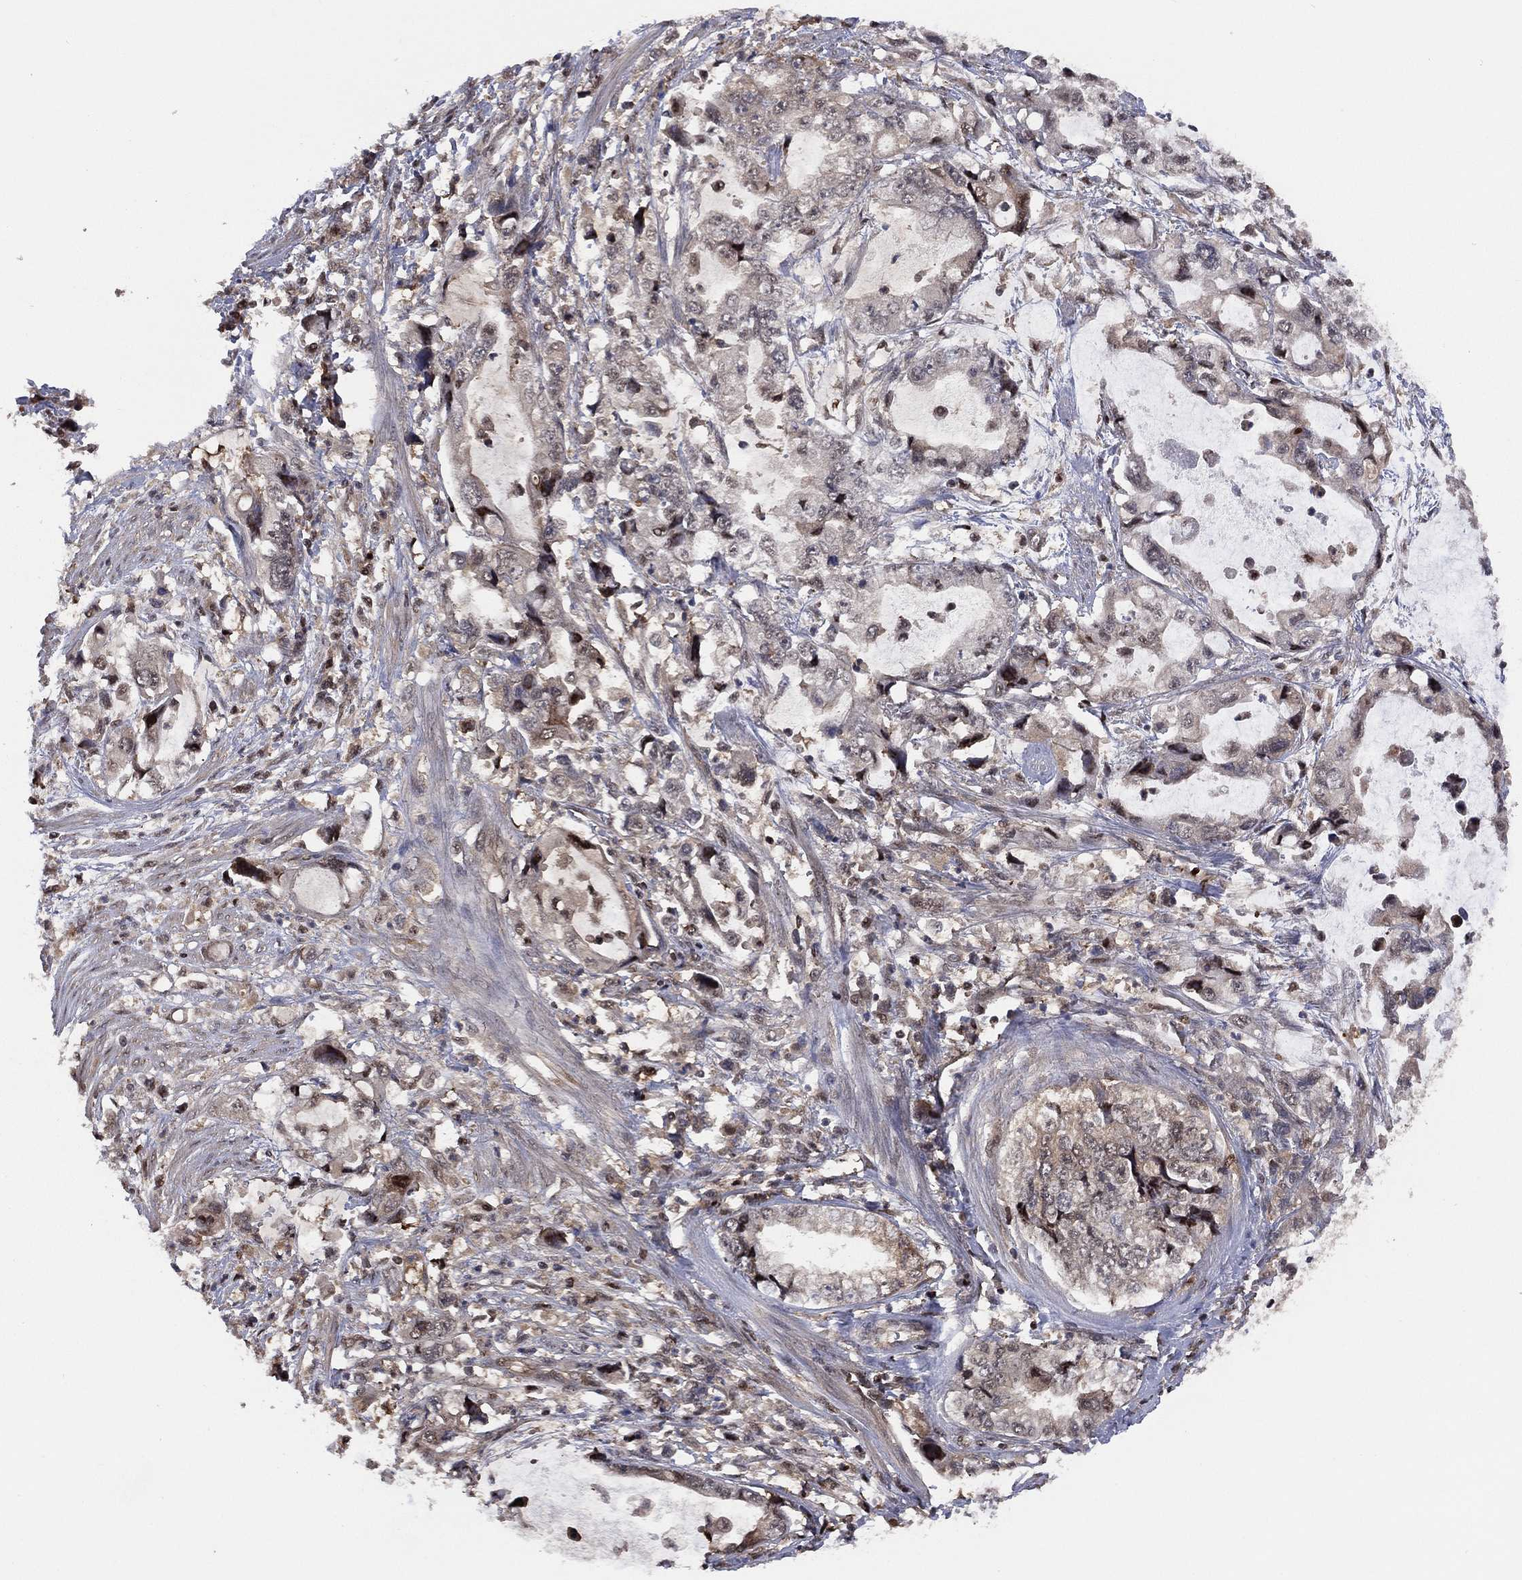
{"staining": {"intensity": "moderate", "quantity": "<25%", "location": "cytoplasmic/membranous"}, "tissue": "stomach cancer", "cell_type": "Tumor cells", "image_type": "cancer", "snomed": [{"axis": "morphology", "description": "Adenocarcinoma, NOS"}, {"axis": "topography", "description": "Pancreas"}, {"axis": "topography", "description": "Stomach, upper"}, {"axis": "topography", "description": "Stomach"}], "caption": "Immunohistochemistry (IHC) photomicrograph of neoplastic tissue: human stomach cancer stained using IHC exhibits low levels of moderate protein expression localized specifically in the cytoplasmic/membranous of tumor cells, appearing as a cytoplasmic/membranous brown color.", "gene": "ICOSLG", "patient": {"sex": "male", "age": 77}}